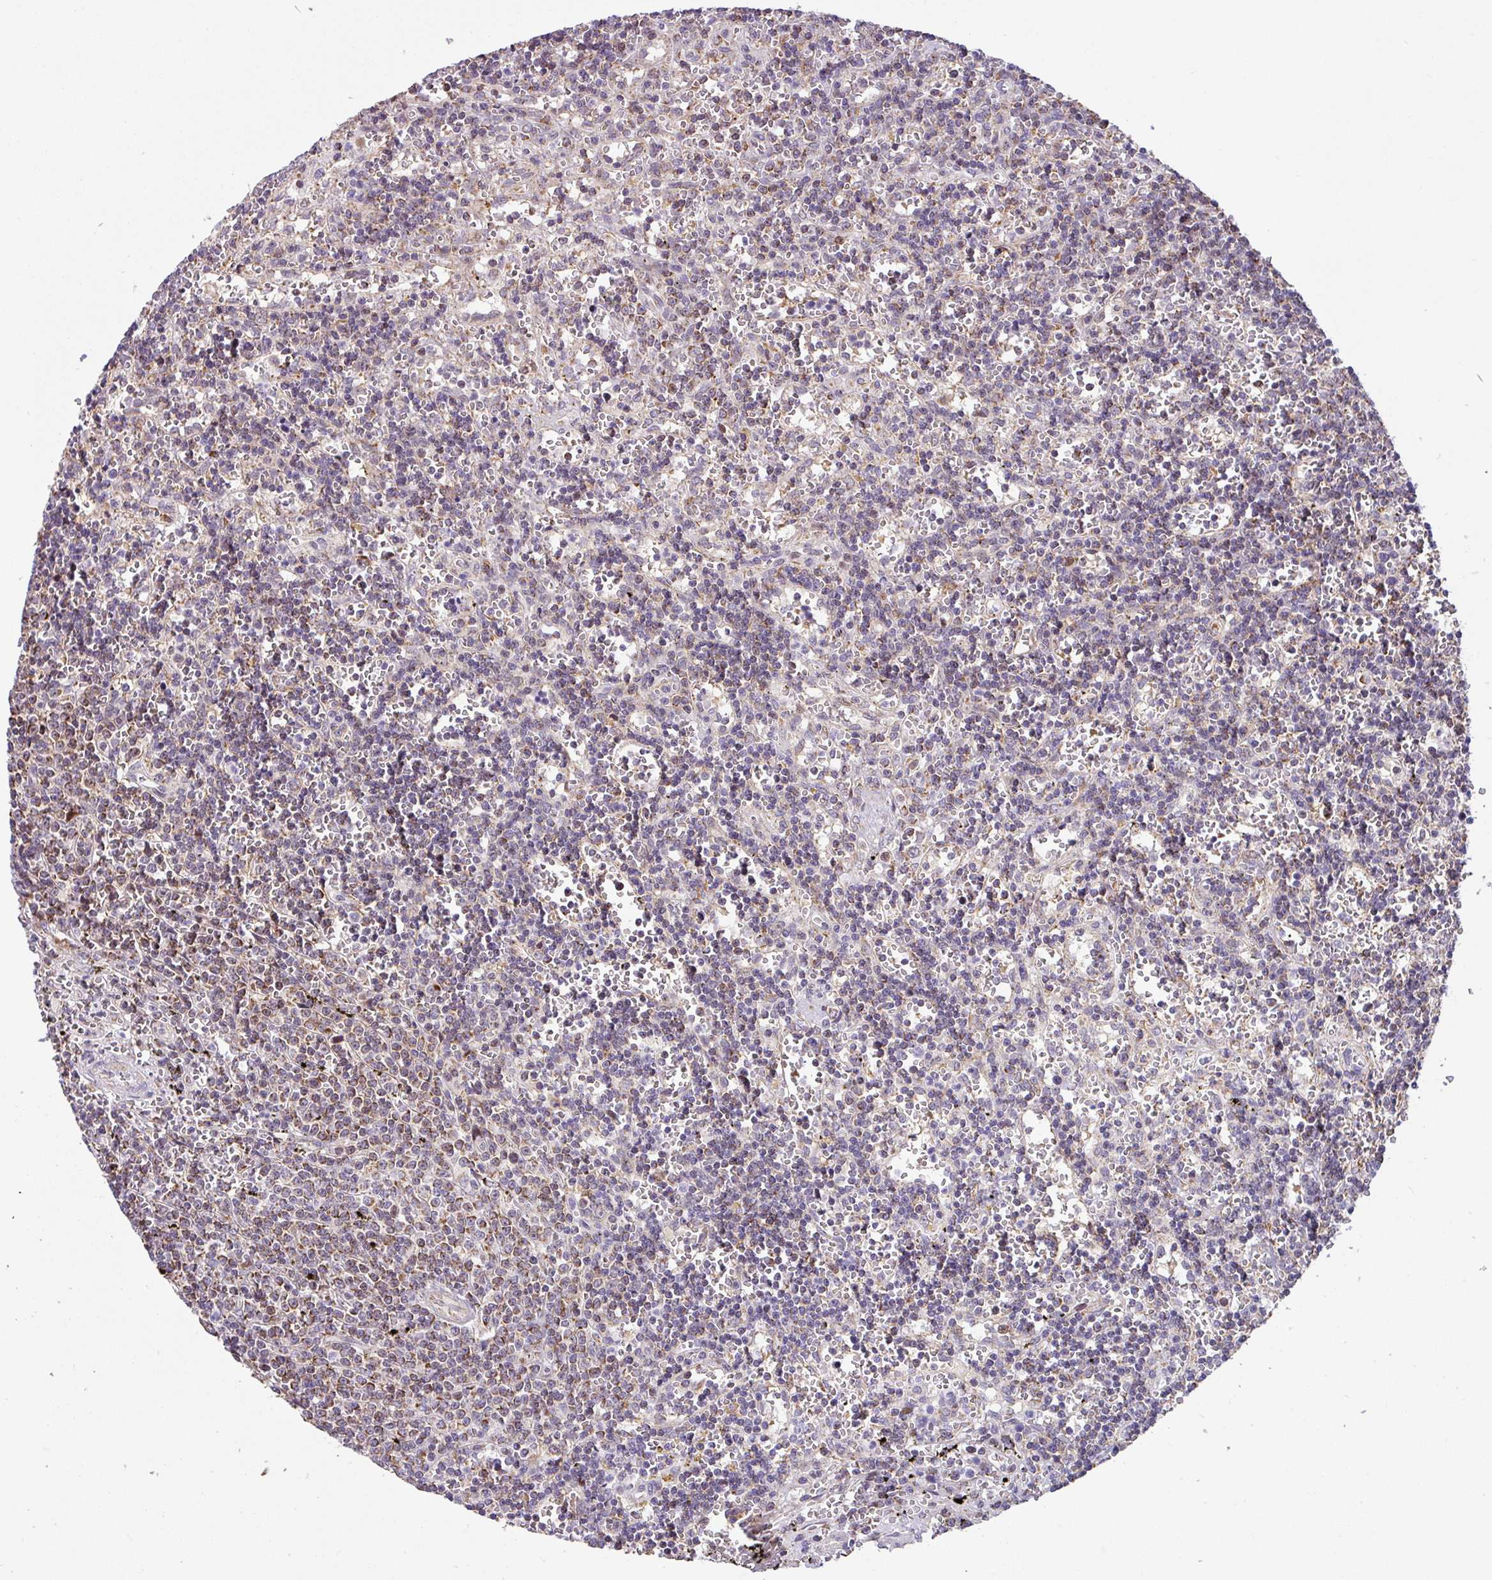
{"staining": {"intensity": "negative", "quantity": "none", "location": "none"}, "tissue": "lymphoma", "cell_type": "Tumor cells", "image_type": "cancer", "snomed": [{"axis": "morphology", "description": "Malignant lymphoma, non-Hodgkin's type, Low grade"}, {"axis": "topography", "description": "Spleen"}], "caption": "High magnification brightfield microscopy of lymphoma stained with DAB (brown) and counterstained with hematoxylin (blue): tumor cells show no significant staining.", "gene": "SARS2", "patient": {"sex": "male", "age": 60}}